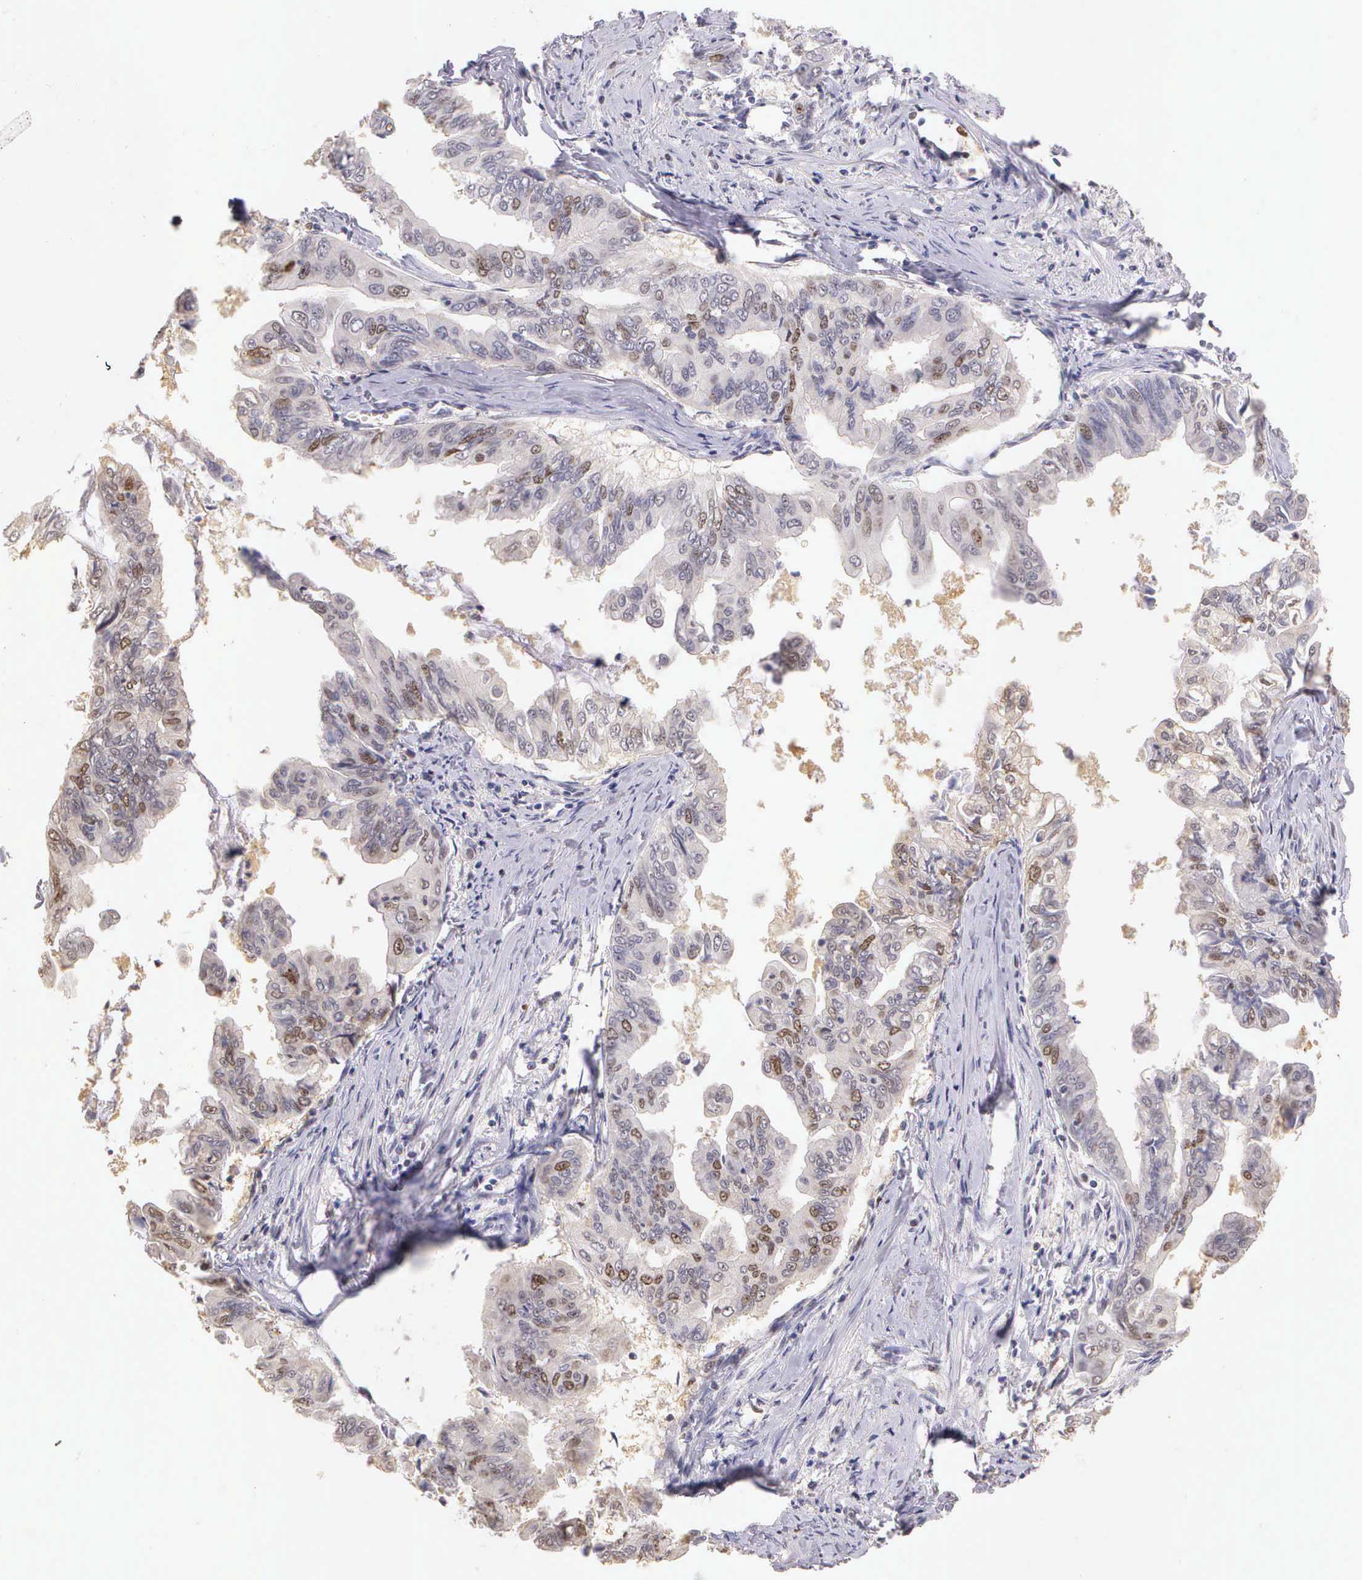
{"staining": {"intensity": "moderate", "quantity": "25%-75%", "location": "nuclear"}, "tissue": "stomach cancer", "cell_type": "Tumor cells", "image_type": "cancer", "snomed": [{"axis": "morphology", "description": "Adenocarcinoma, NOS"}, {"axis": "topography", "description": "Stomach, upper"}], "caption": "This image shows stomach cancer stained with immunohistochemistry to label a protein in brown. The nuclear of tumor cells show moderate positivity for the protein. Nuclei are counter-stained blue.", "gene": "MKI67", "patient": {"sex": "male", "age": 80}}